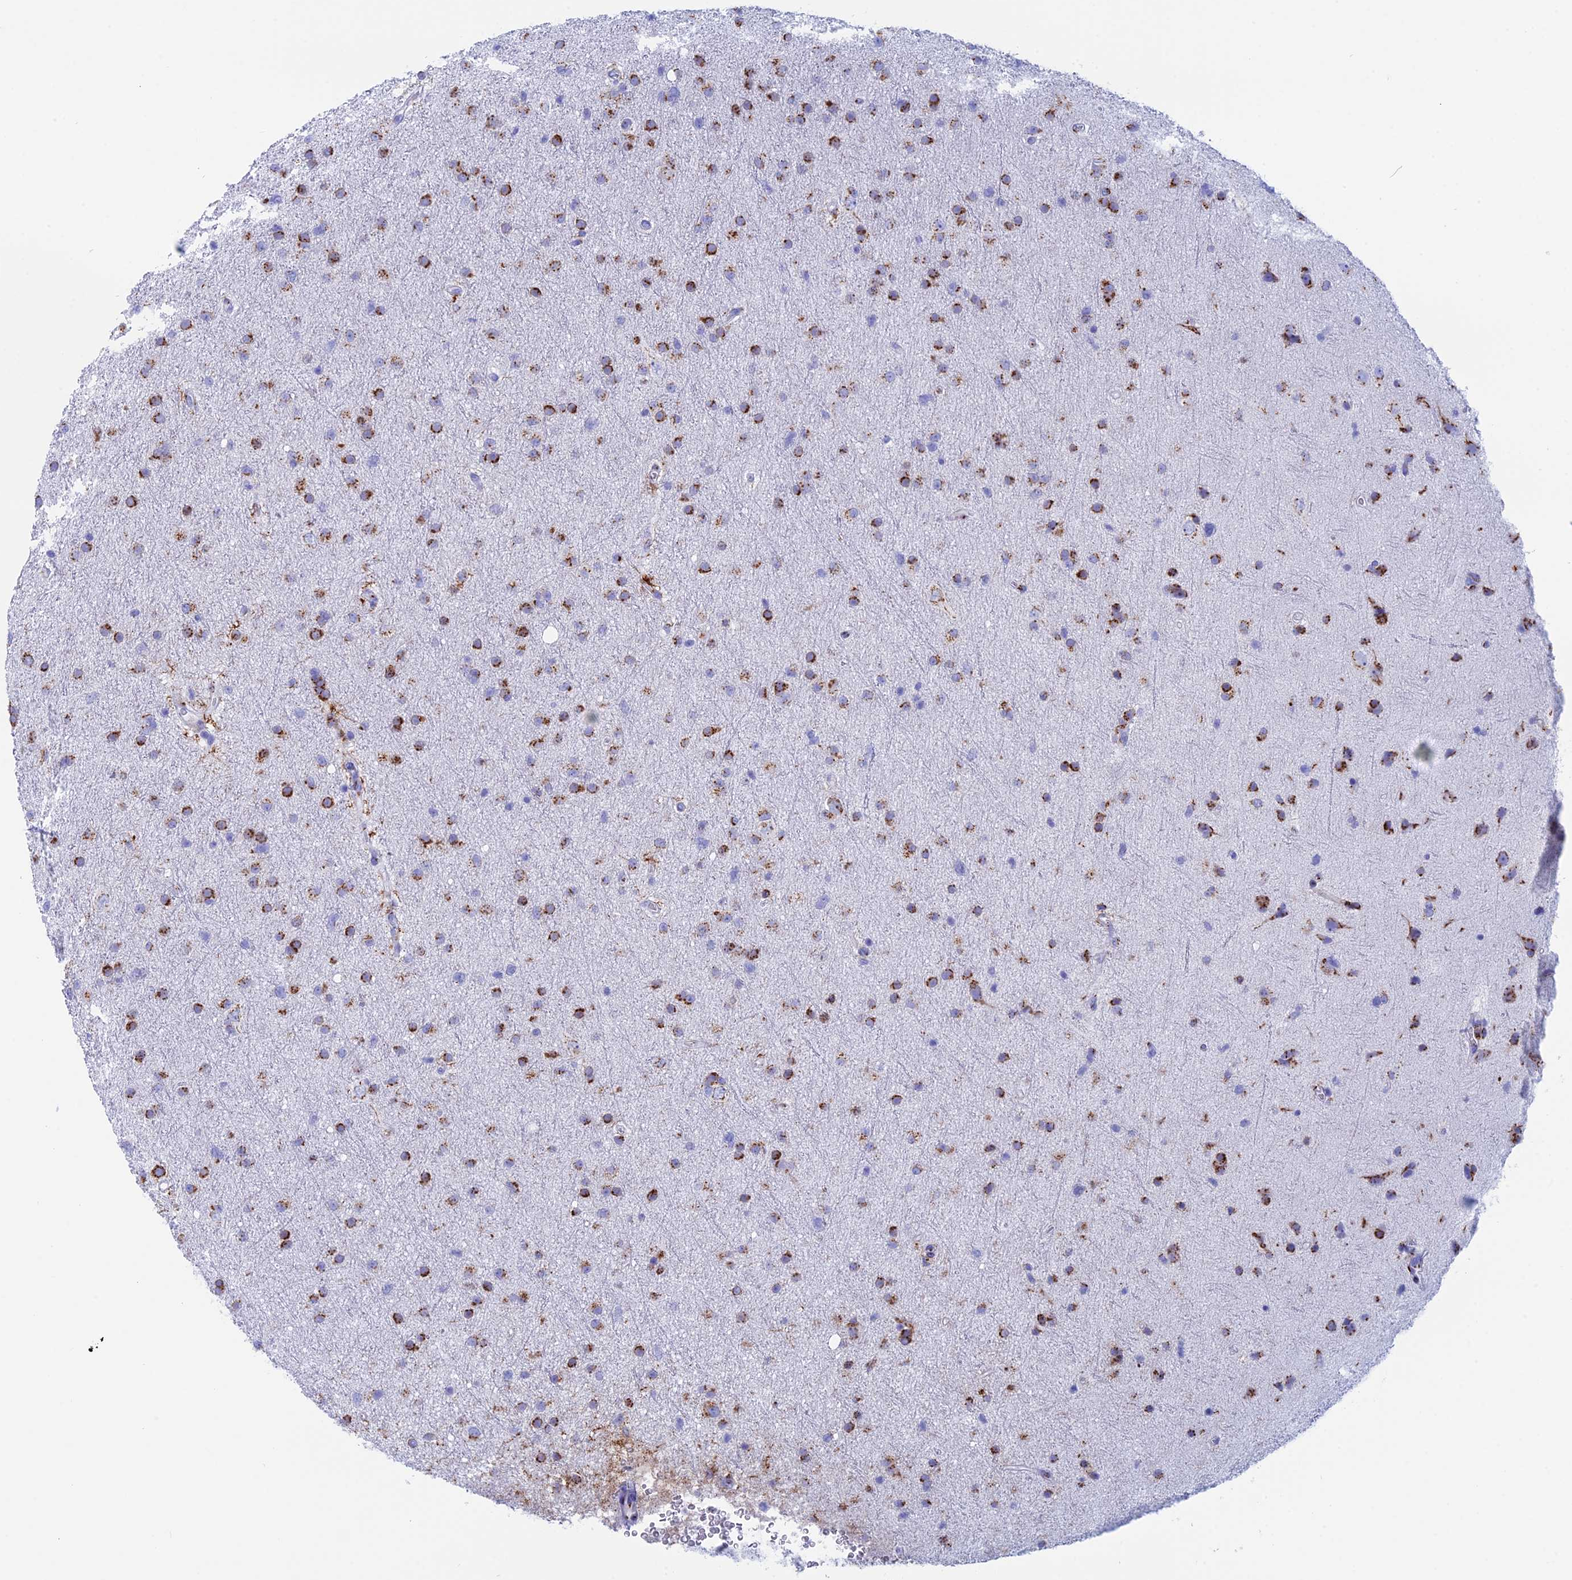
{"staining": {"intensity": "strong", "quantity": ">75%", "location": "cytoplasmic/membranous"}, "tissue": "glioma", "cell_type": "Tumor cells", "image_type": "cancer", "snomed": [{"axis": "morphology", "description": "Glioma, malignant, Low grade"}, {"axis": "topography", "description": "Cerebral cortex"}], "caption": "Brown immunohistochemical staining in human malignant low-grade glioma exhibits strong cytoplasmic/membranous staining in approximately >75% of tumor cells.", "gene": "ERICH4", "patient": {"sex": "female", "age": 39}}